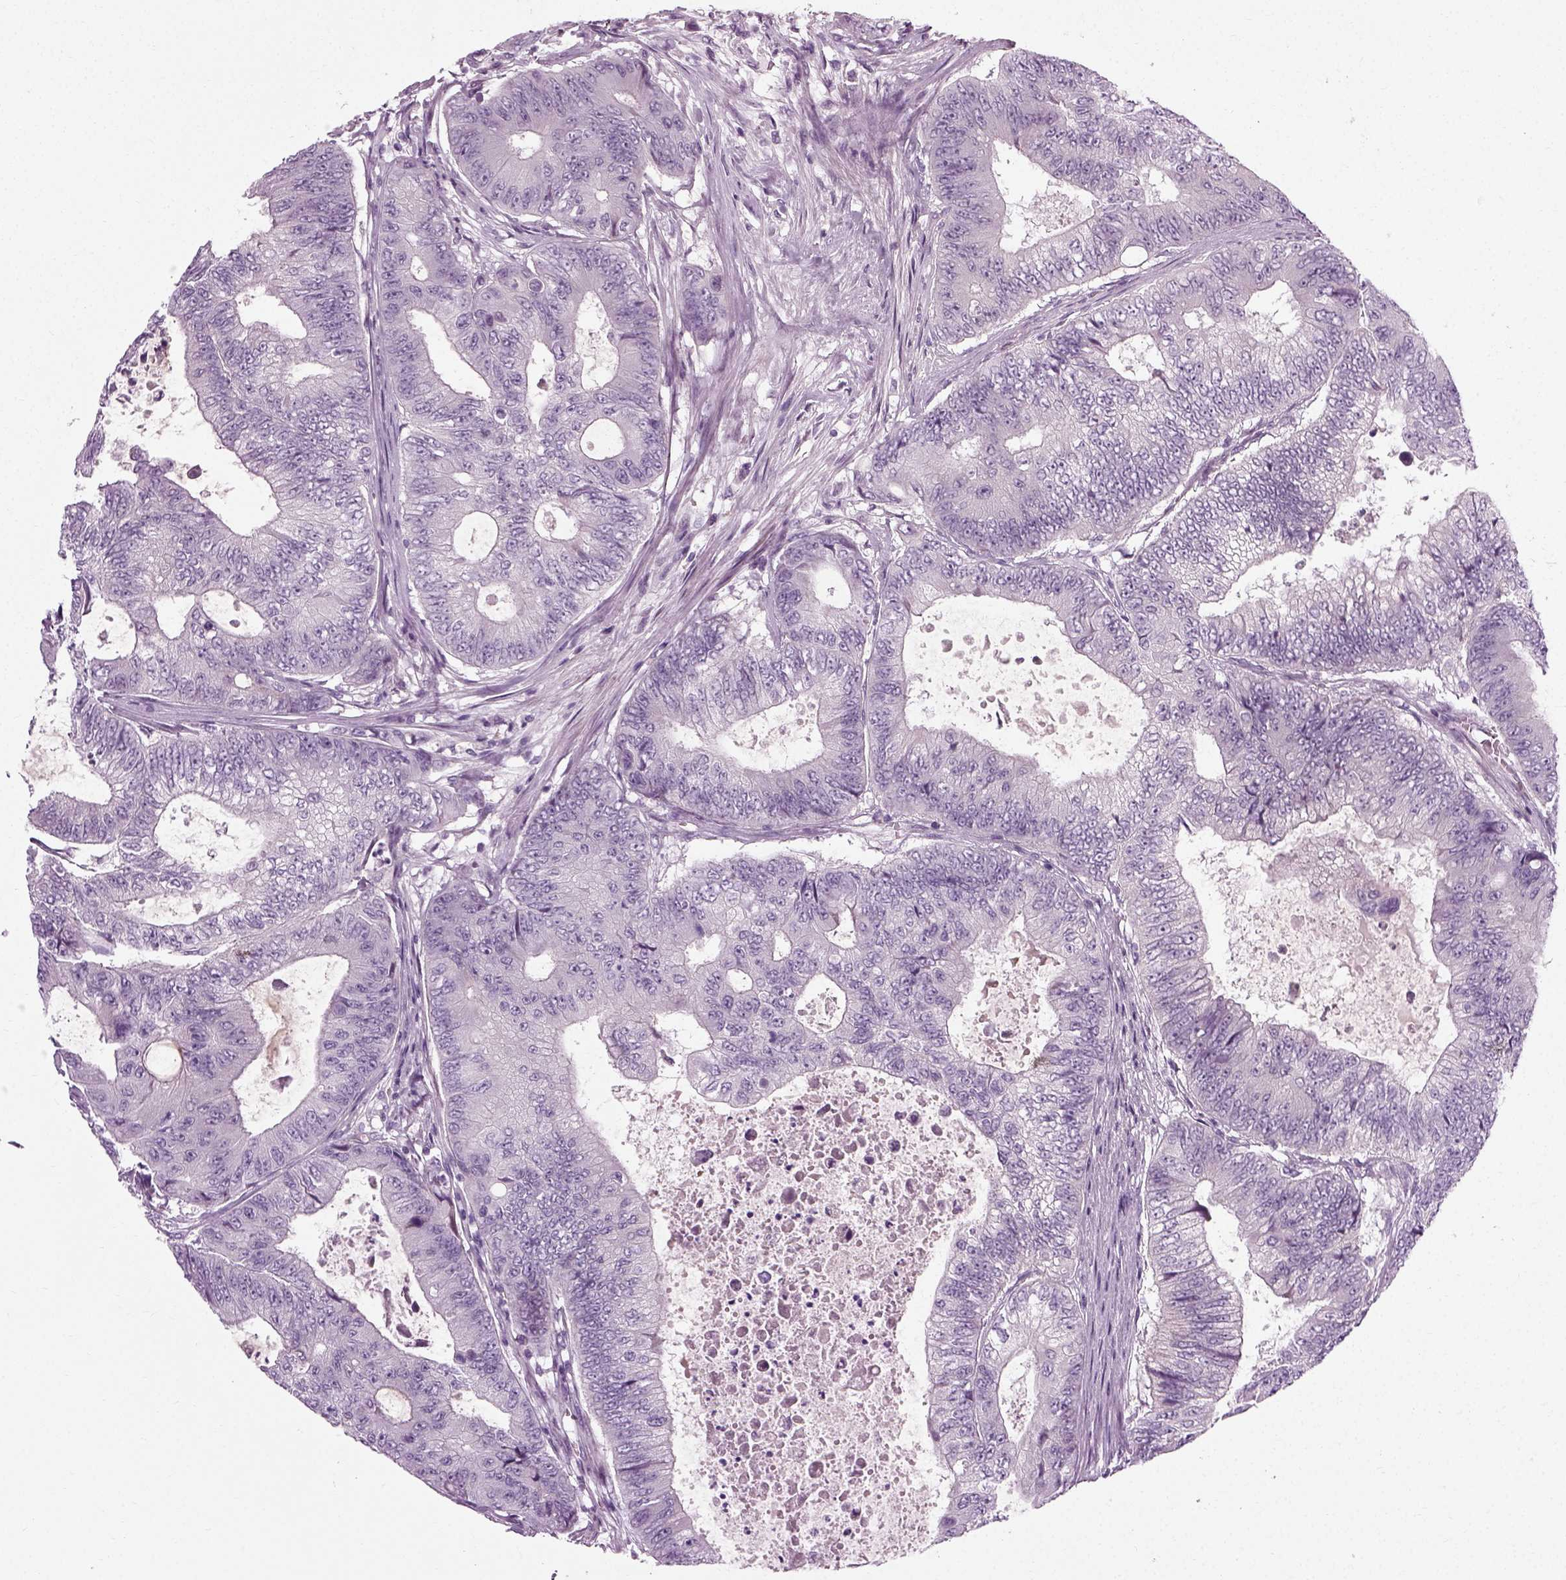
{"staining": {"intensity": "negative", "quantity": "none", "location": "none"}, "tissue": "colorectal cancer", "cell_type": "Tumor cells", "image_type": "cancer", "snomed": [{"axis": "morphology", "description": "Adenocarcinoma, NOS"}, {"axis": "topography", "description": "Colon"}], "caption": "A photomicrograph of human colorectal cancer is negative for staining in tumor cells. The staining was performed using DAB (3,3'-diaminobenzidine) to visualize the protein expression in brown, while the nuclei were stained in blue with hematoxylin (Magnification: 20x).", "gene": "SCG5", "patient": {"sex": "female", "age": 48}}